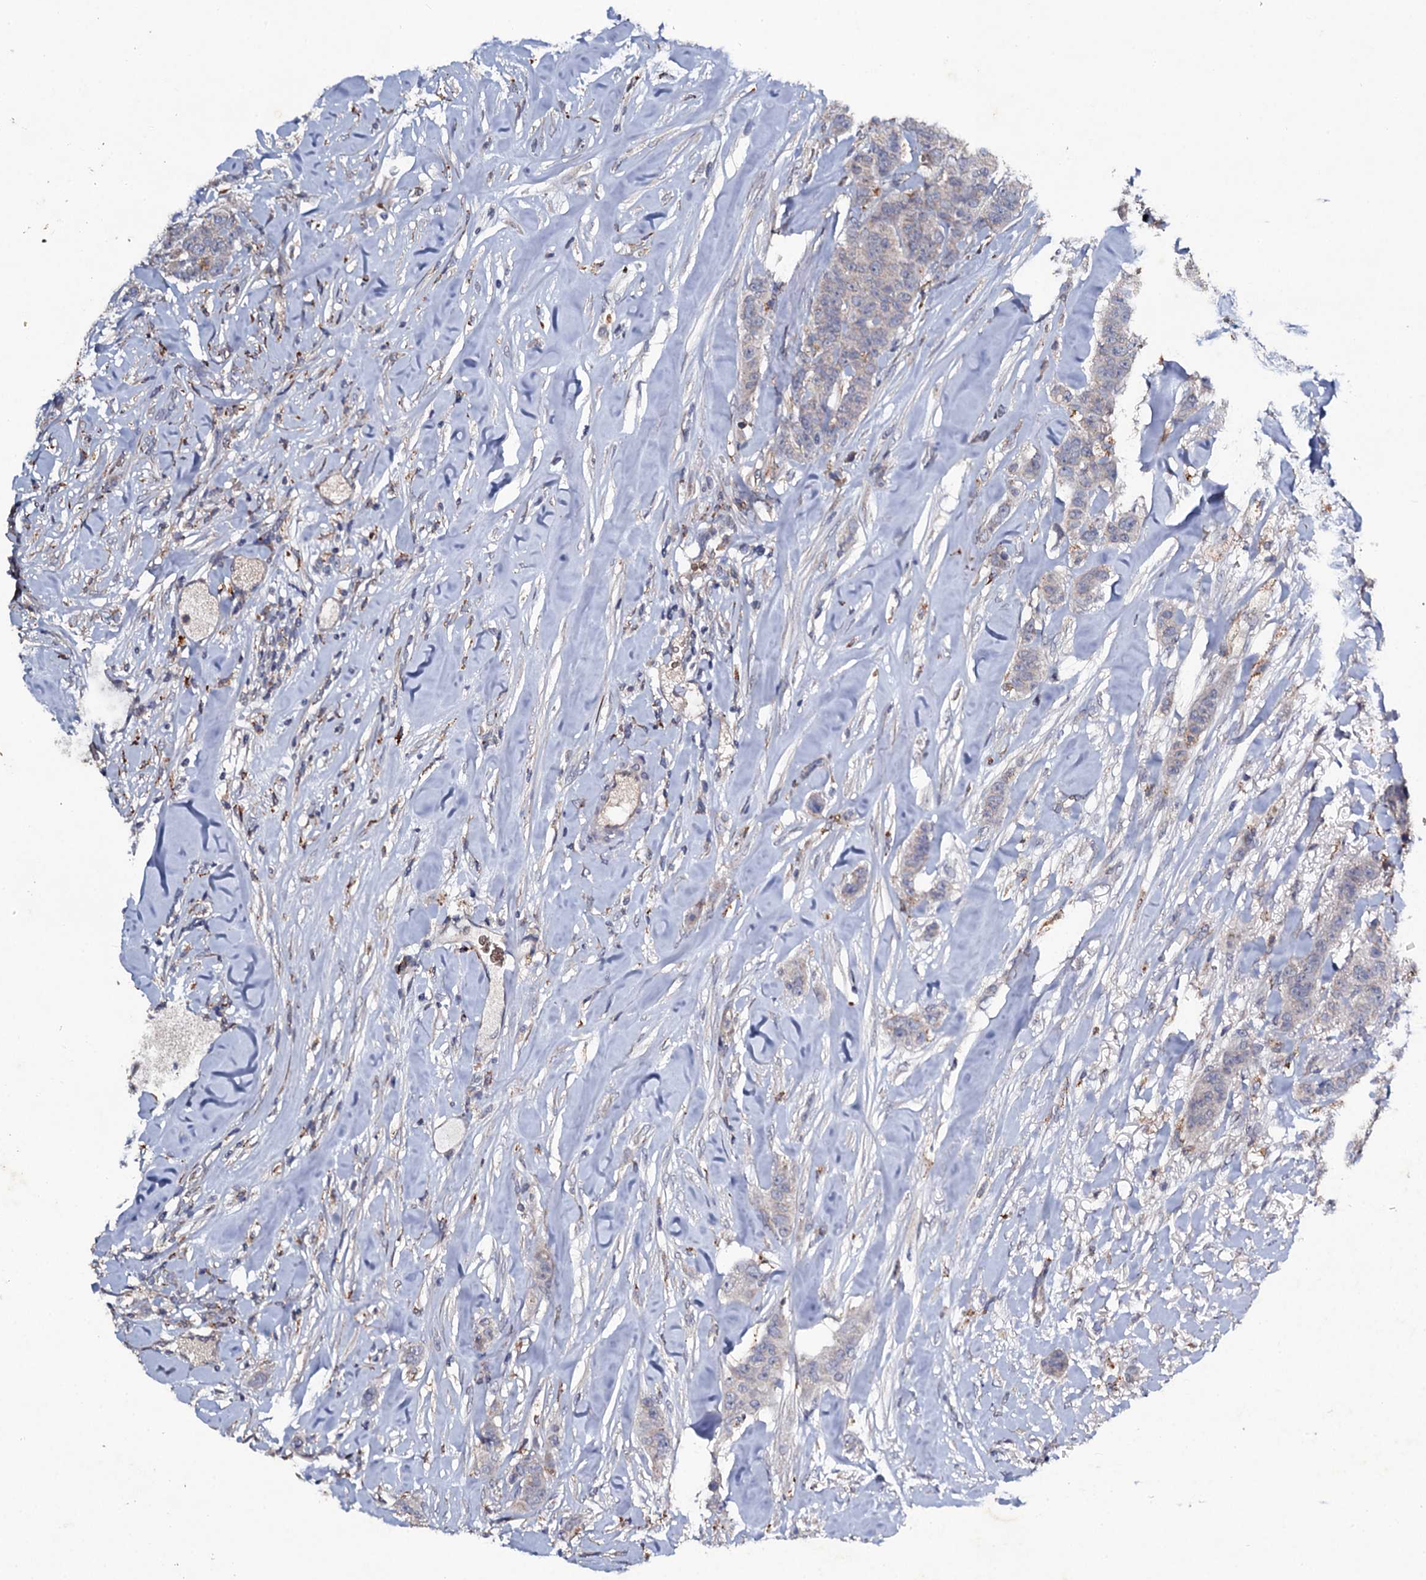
{"staining": {"intensity": "negative", "quantity": "none", "location": "none"}, "tissue": "breast cancer", "cell_type": "Tumor cells", "image_type": "cancer", "snomed": [{"axis": "morphology", "description": "Duct carcinoma"}, {"axis": "topography", "description": "Breast"}], "caption": "A high-resolution photomicrograph shows IHC staining of breast intraductal carcinoma, which displays no significant staining in tumor cells.", "gene": "LRRC28", "patient": {"sex": "female", "age": 40}}